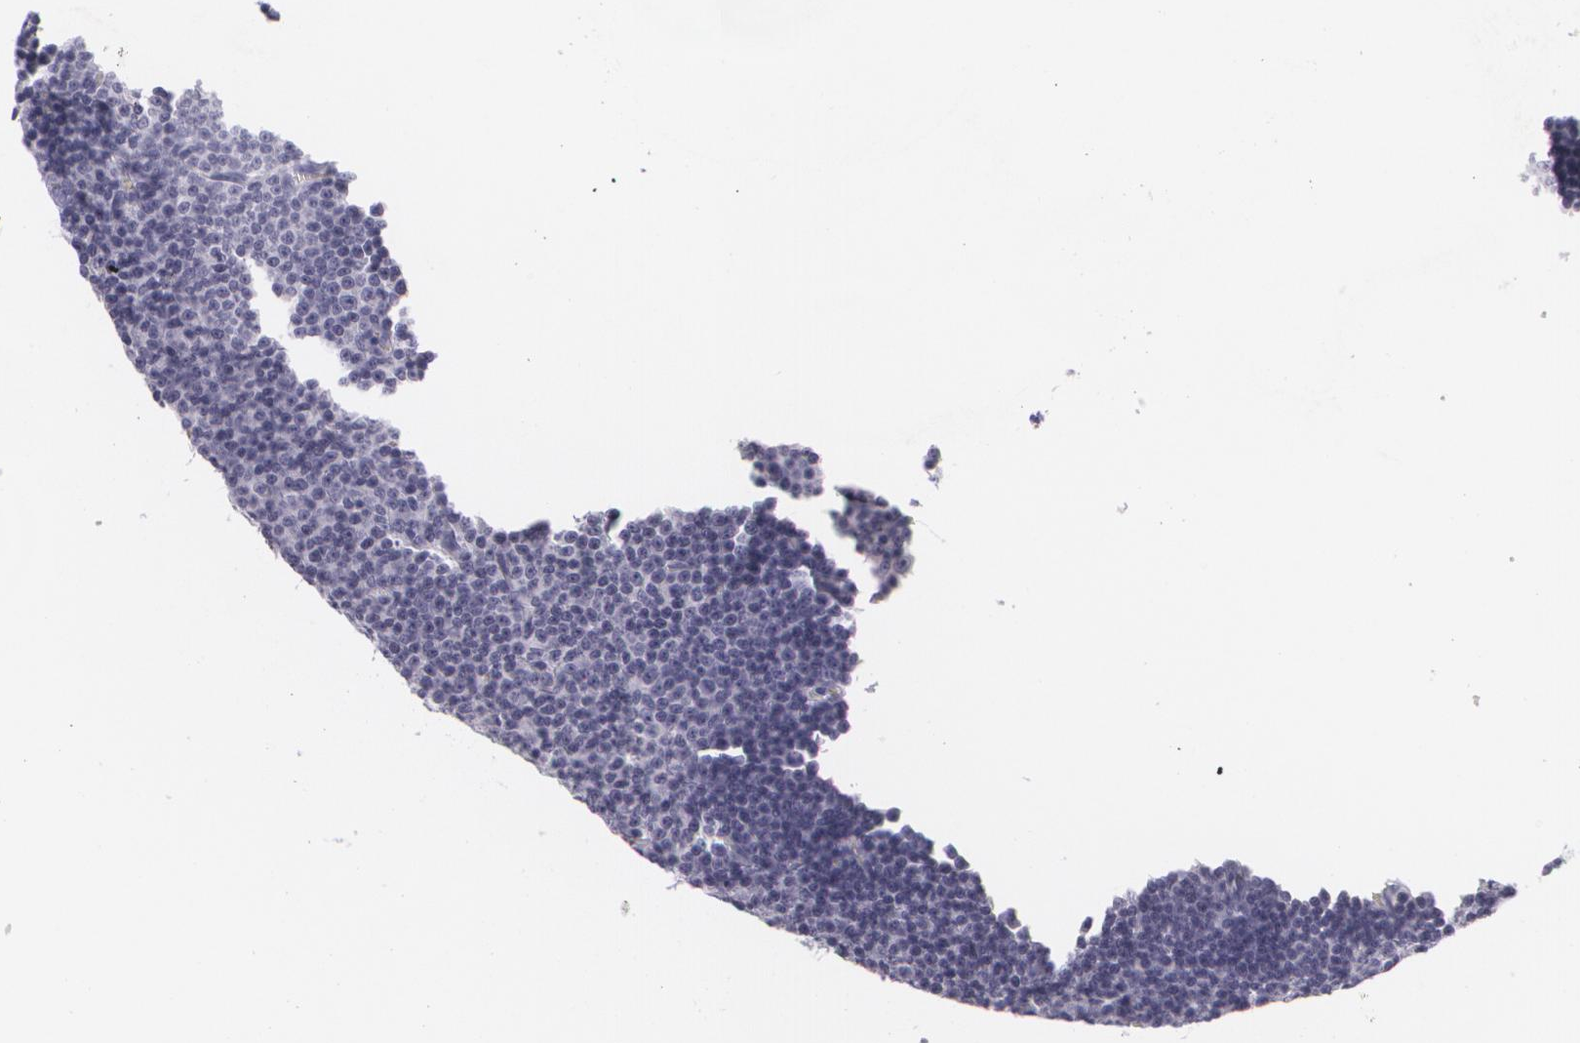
{"staining": {"intensity": "negative", "quantity": "none", "location": "none"}, "tissue": "lymphoma", "cell_type": "Tumor cells", "image_type": "cancer", "snomed": [{"axis": "morphology", "description": "Malignant lymphoma, non-Hodgkin's type, Low grade"}, {"axis": "topography", "description": "Lymph node"}], "caption": "Immunohistochemistry of human lymphoma displays no expression in tumor cells.", "gene": "MAP2", "patient": {"sex": "male", "age": 57}}